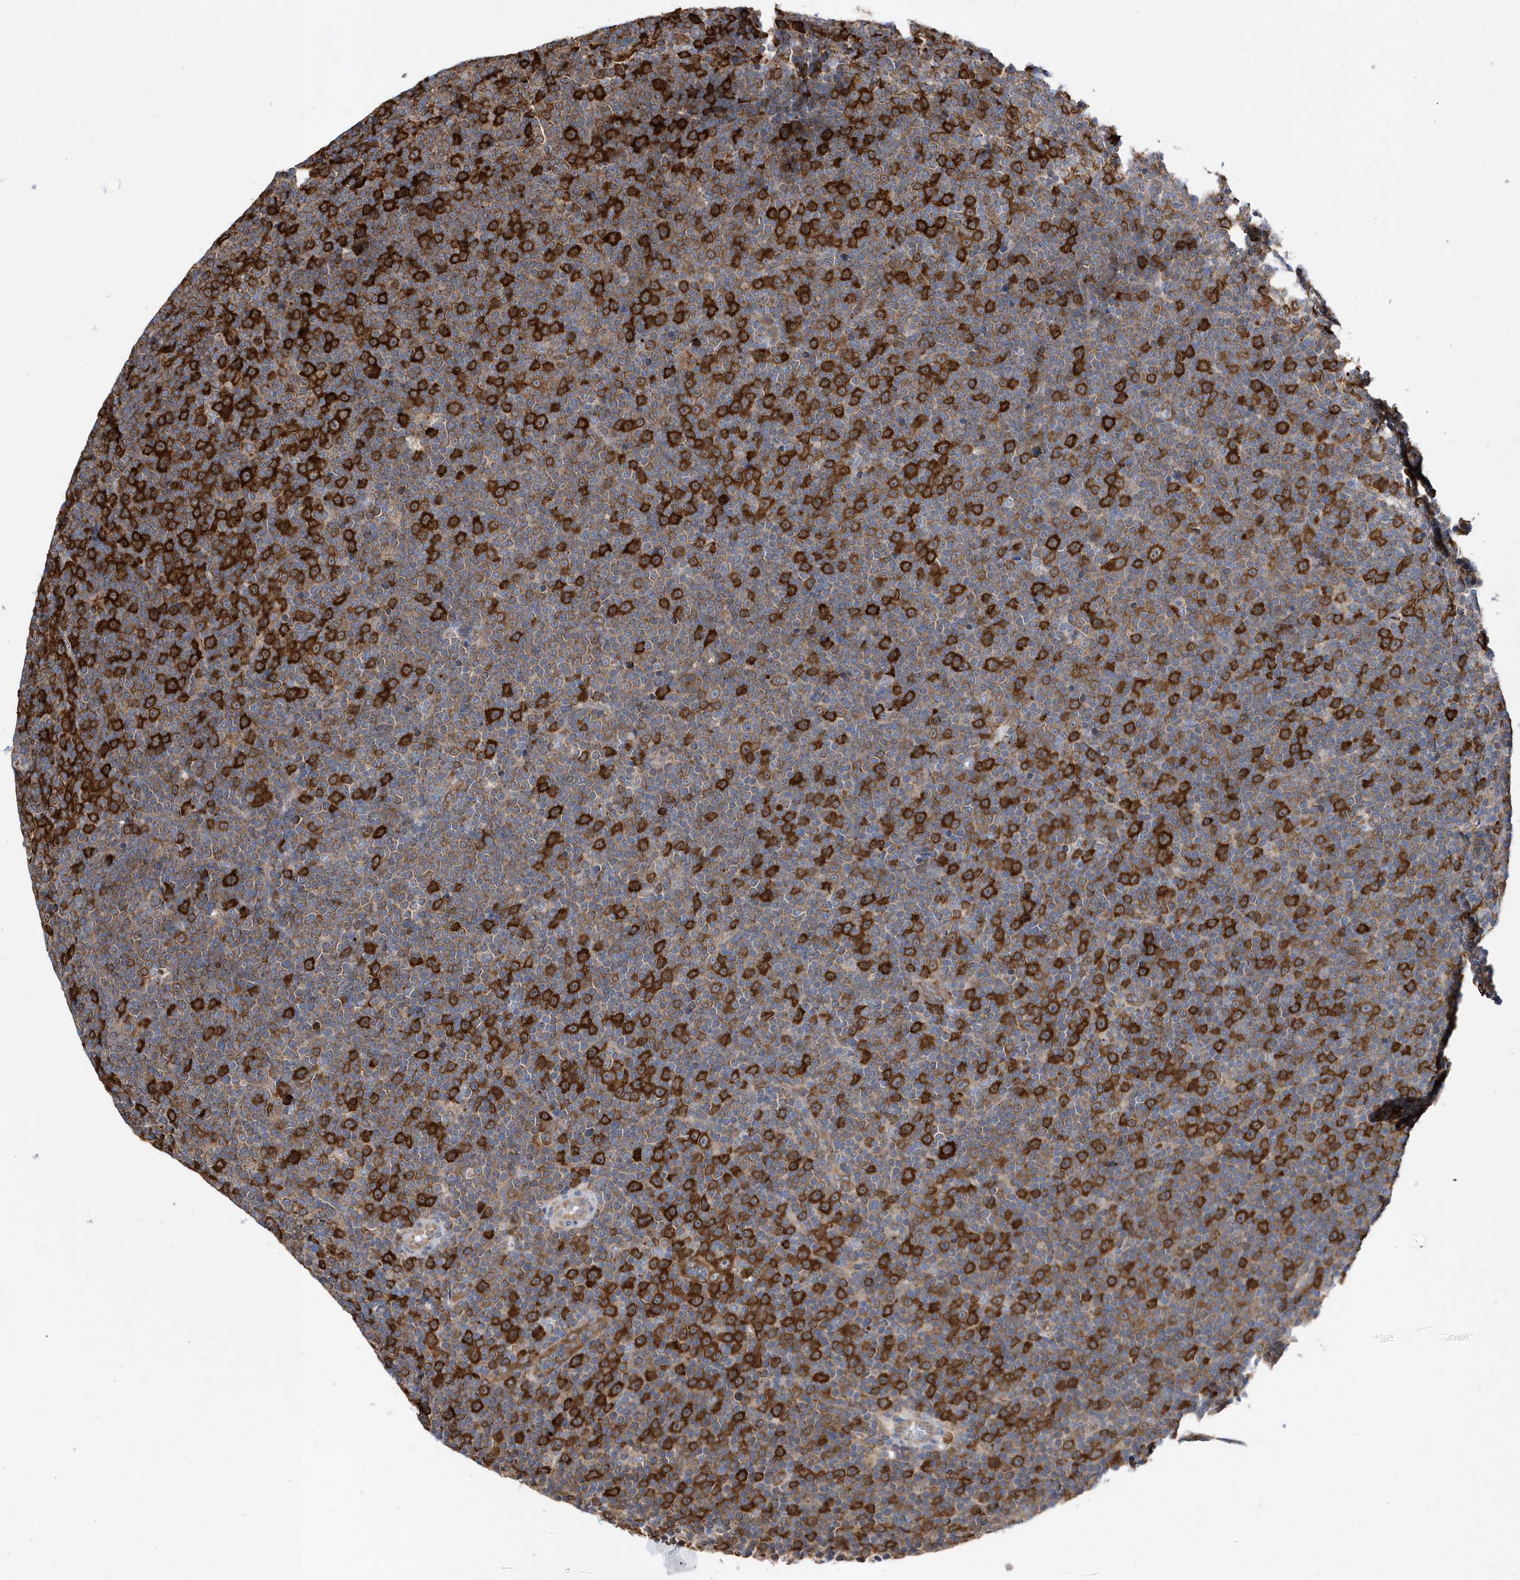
{"staining": {"intensity": "strong", "quantity": "25%-75%", "location": "cytoplasmic/membranous"}, "tissue": "lymphoma", "cell_type": "Tumor cells", "image_type": "cancer", "snomed": [{"axis": "morphology", "description": "Malignant lymphoma, non-Hodgkin's type, Low grade"}, {"axis": "topography", "description": "Lymph node"}], "caption": "Malignant lymphoma, non-Hodgkin's type (low-grade) stained with IHC shows strong cytoplasmic/membranous expression in approximately 25%-75% of tumor cells. The protein is shown in brown color, while the nuclei are stained blue.", "gene": "JKAMP", "patient": {"sex": "female", "age": 67}}